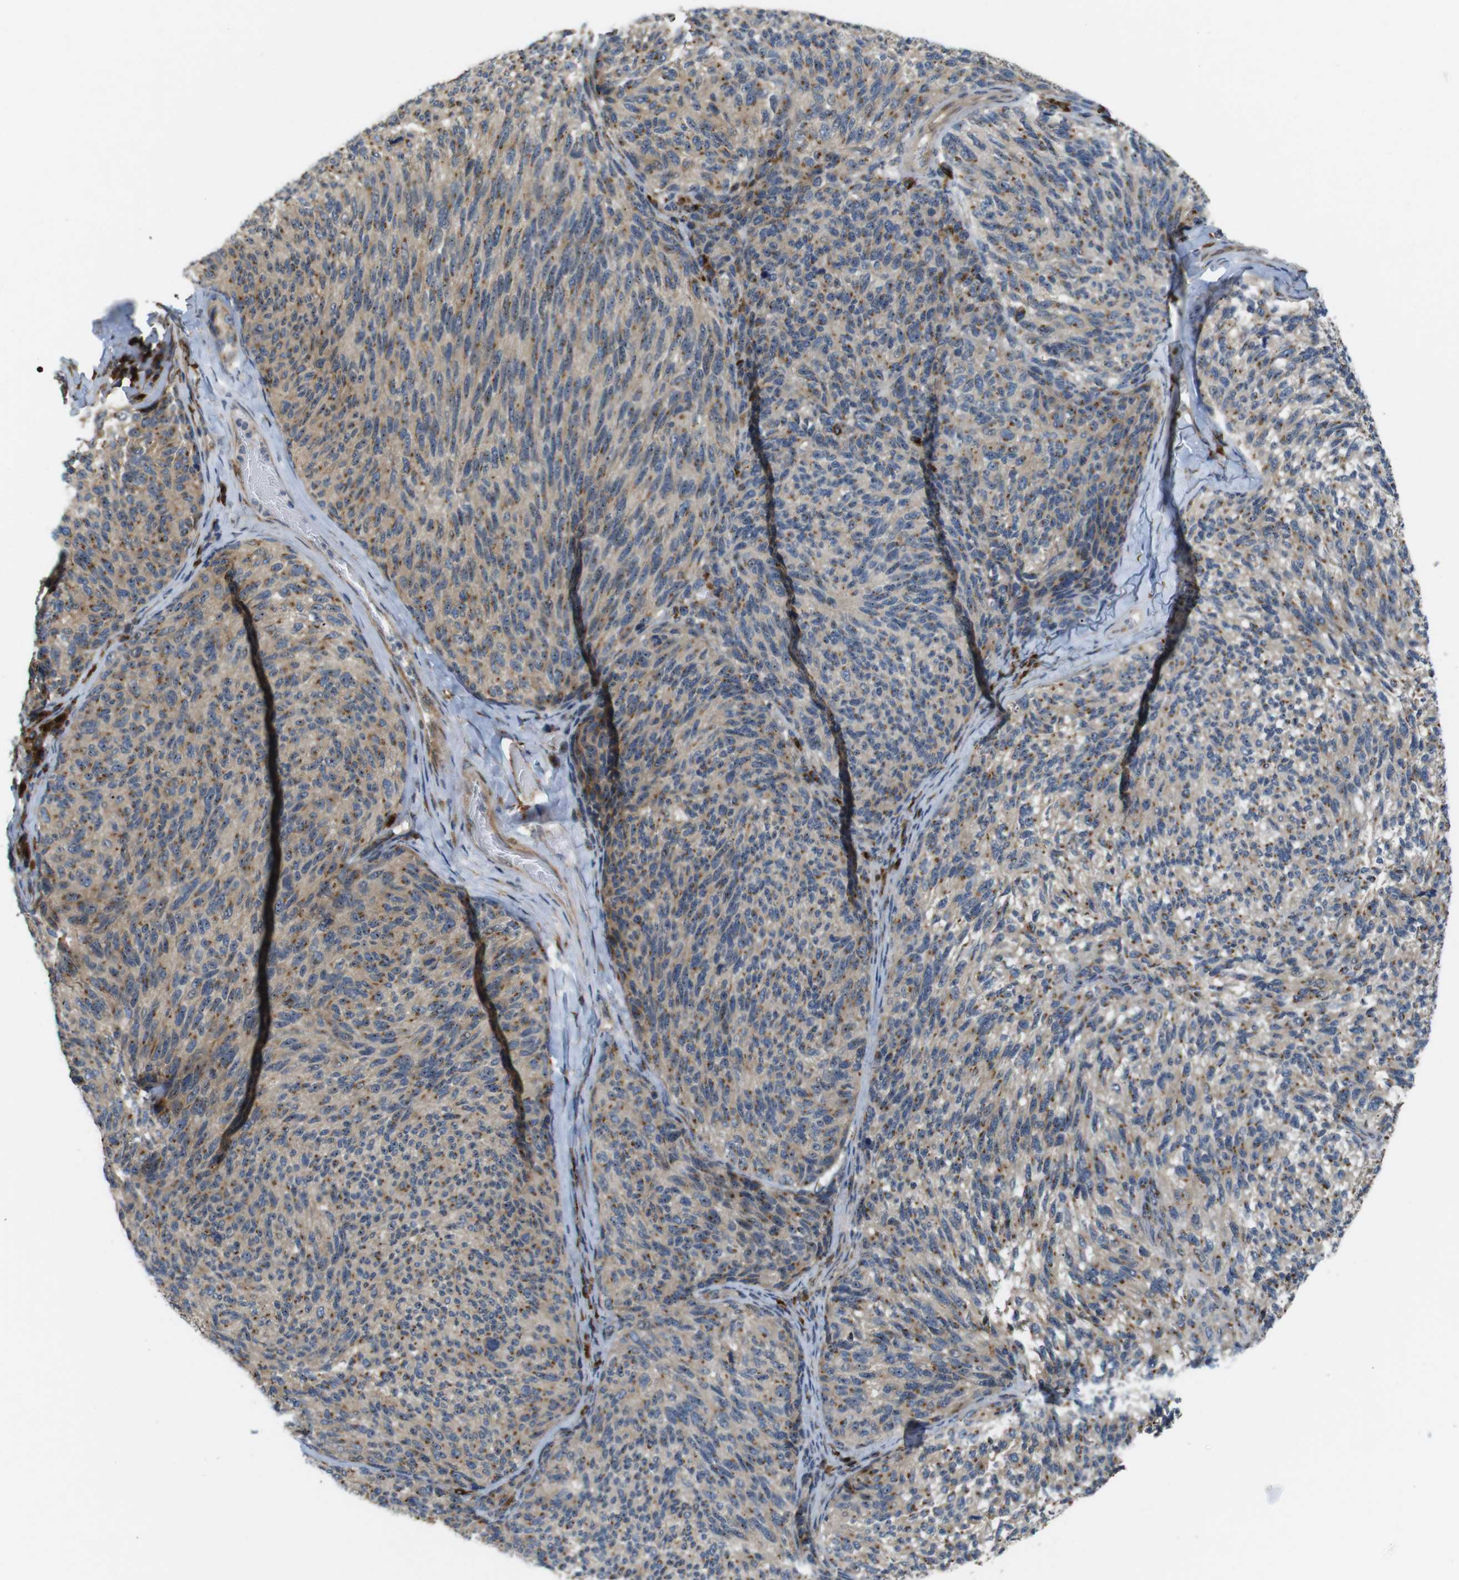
{"staining": {"intensity": "moderate", "quantity": "25%-75%", "location": "cytoplasmic/membranous"}, "tissue": "melanoma", "cell_type": "Tumor cells", "image_type": "cancer", "snomed": [{"axis": "morphology", "description": "Malignant melanoma, NOS"}, {"axis": "topography", "description": "Skin"}], "caption": "Melanoma stained for a protein demonstrates moderate cytoplasmic/membranous positivity in tumor cells. (brown staining indicates protein expression, while blue staining denotes nuclei).", "gene": "TMEM143", "patient": {"sex": "female", "age": 73}}